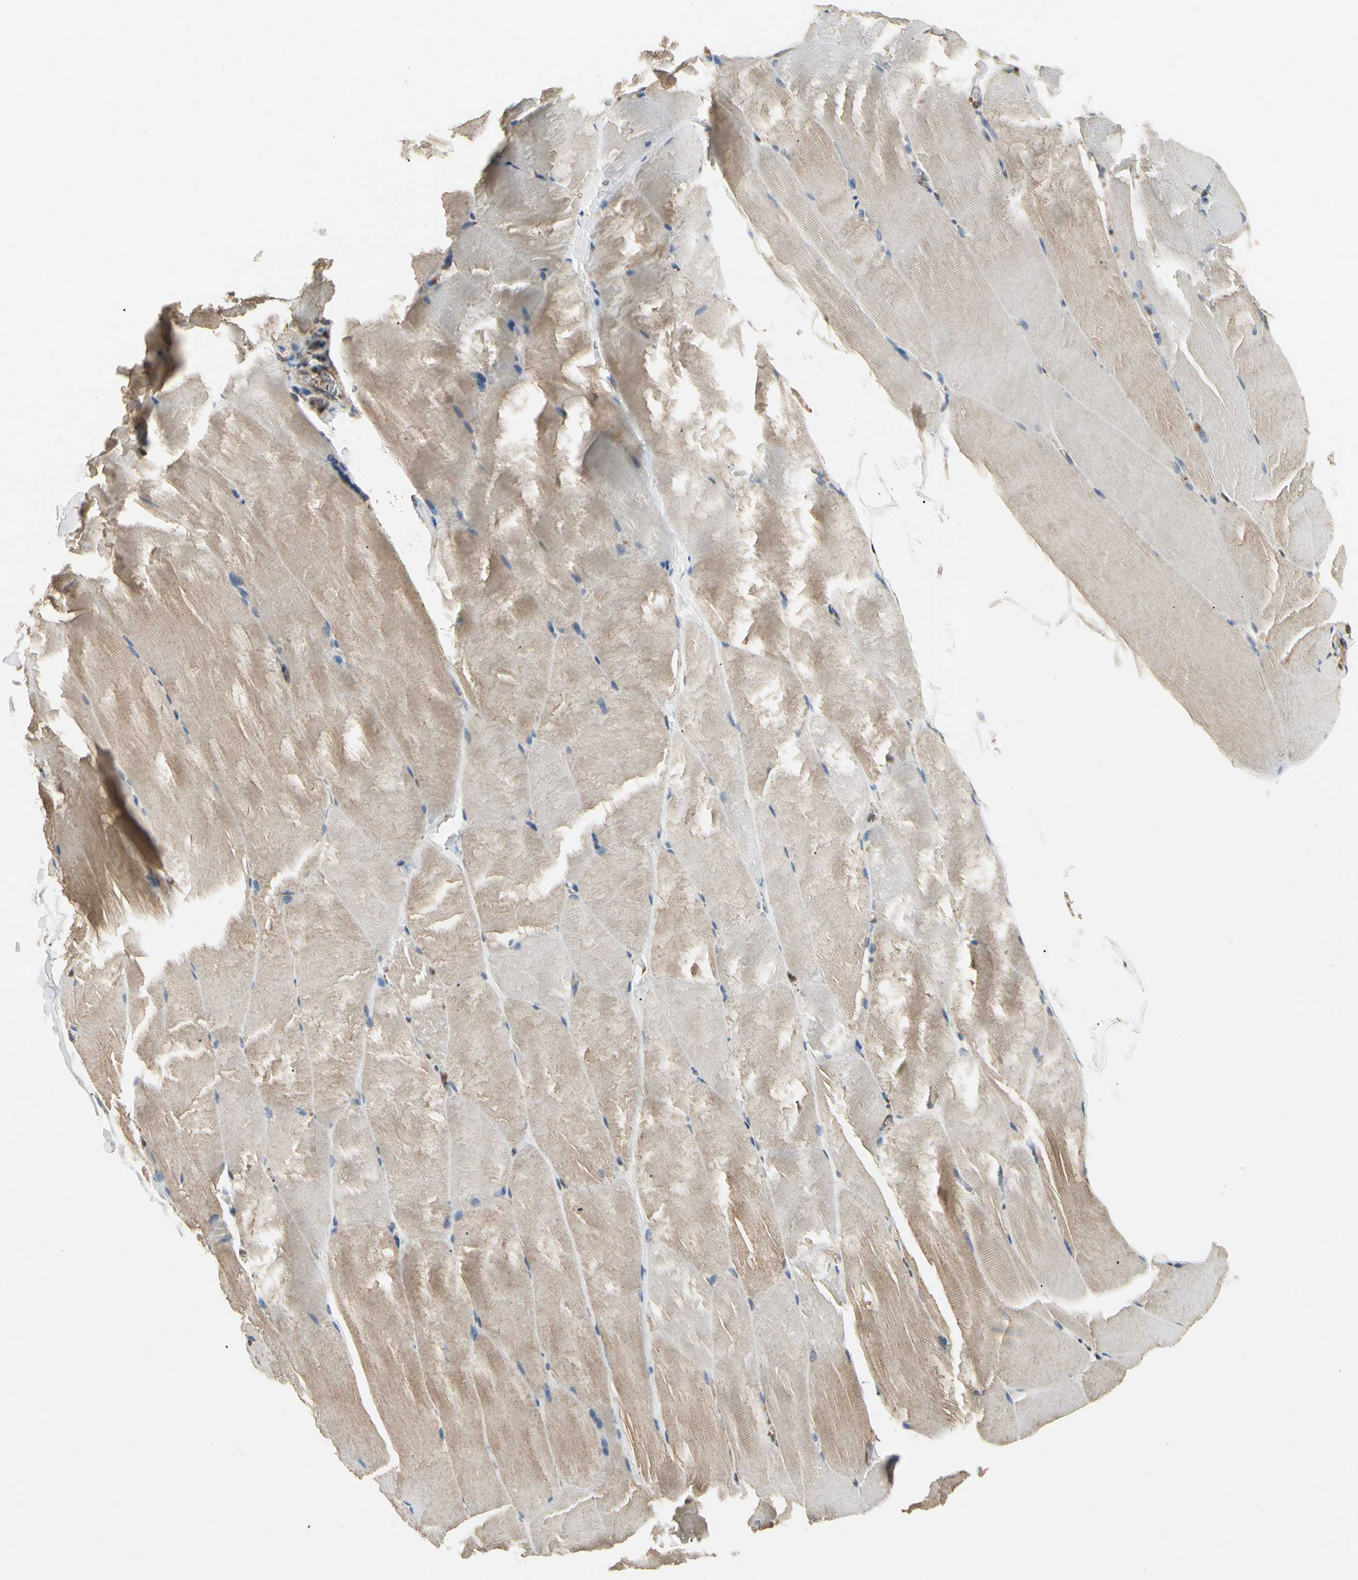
{"staining": {"intensity": "weak", "quantity": "<25%", "location": "cytoplasmic/membranous"}, "tissue": "skeletal muscle", "cell_type": "Myocytes", "image_type": "normal", "snomed": [{"axis": "morphology", "description": "Normal tissue, NOS"}, {"axis": "topography", "description": "Skeletal muscle"}], "caption": "This is an IHC image of unremarkable skeletal muscle. There is no expression in myocytes.", "gene": "YWHAB", "patient": {"sex": "male", "age": 71}}